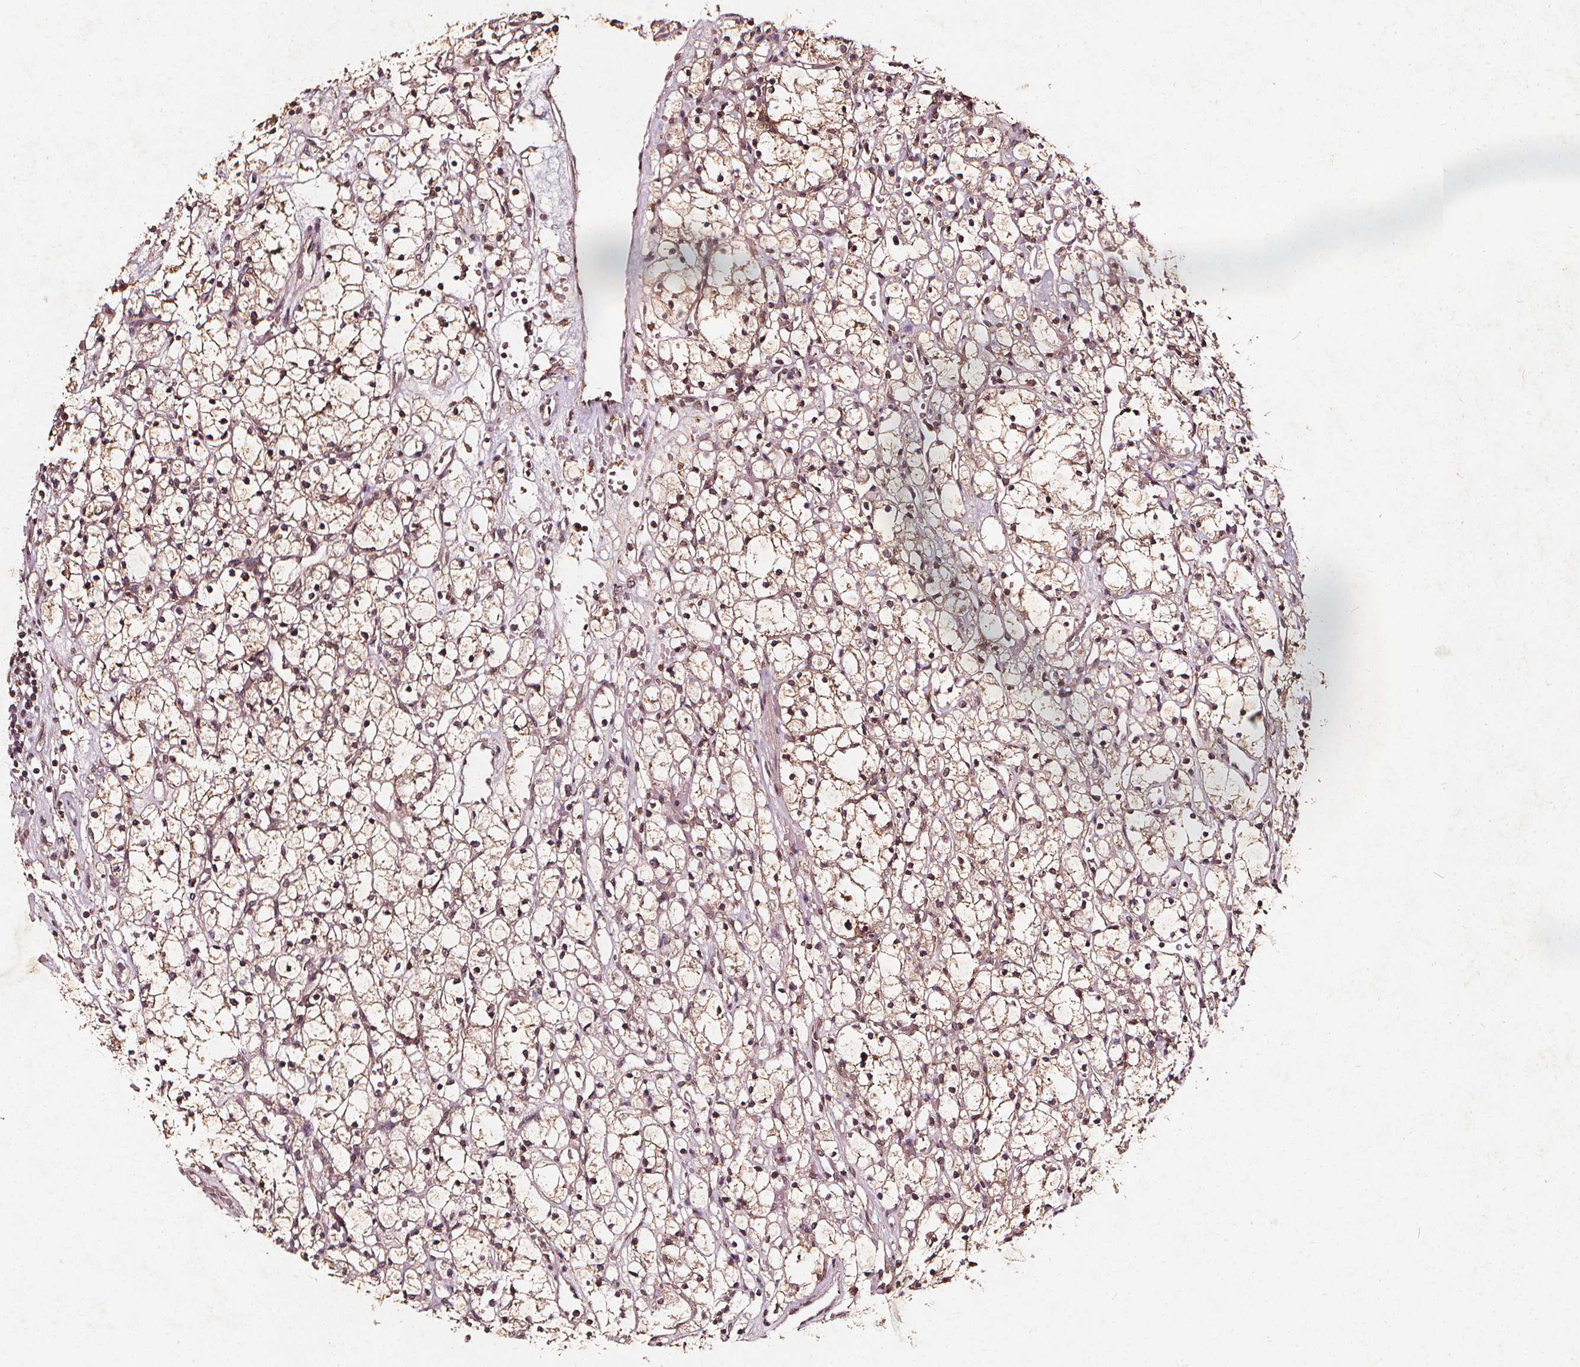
{"staining": {"intensity": "moderate", "quantity": ">75%", "location": "cytoplasmic/membranous"}, "tissue": "renal cancer", "cell_type": "Tumor cells", "image_type": "cancer", "snomed": [{"axis": "morphology", "description": "Adenocarcinoma, NOS"}, {"axis": "topography", "description": "Kidney"}], "caption": "Renal cancer stained with a brown dye shows moderate cytoplasmic/membranous positive expression in approximately >75% of tumor cells.", "gene": "ABCA1", "patient": {"sex": "female", "age": 59}}